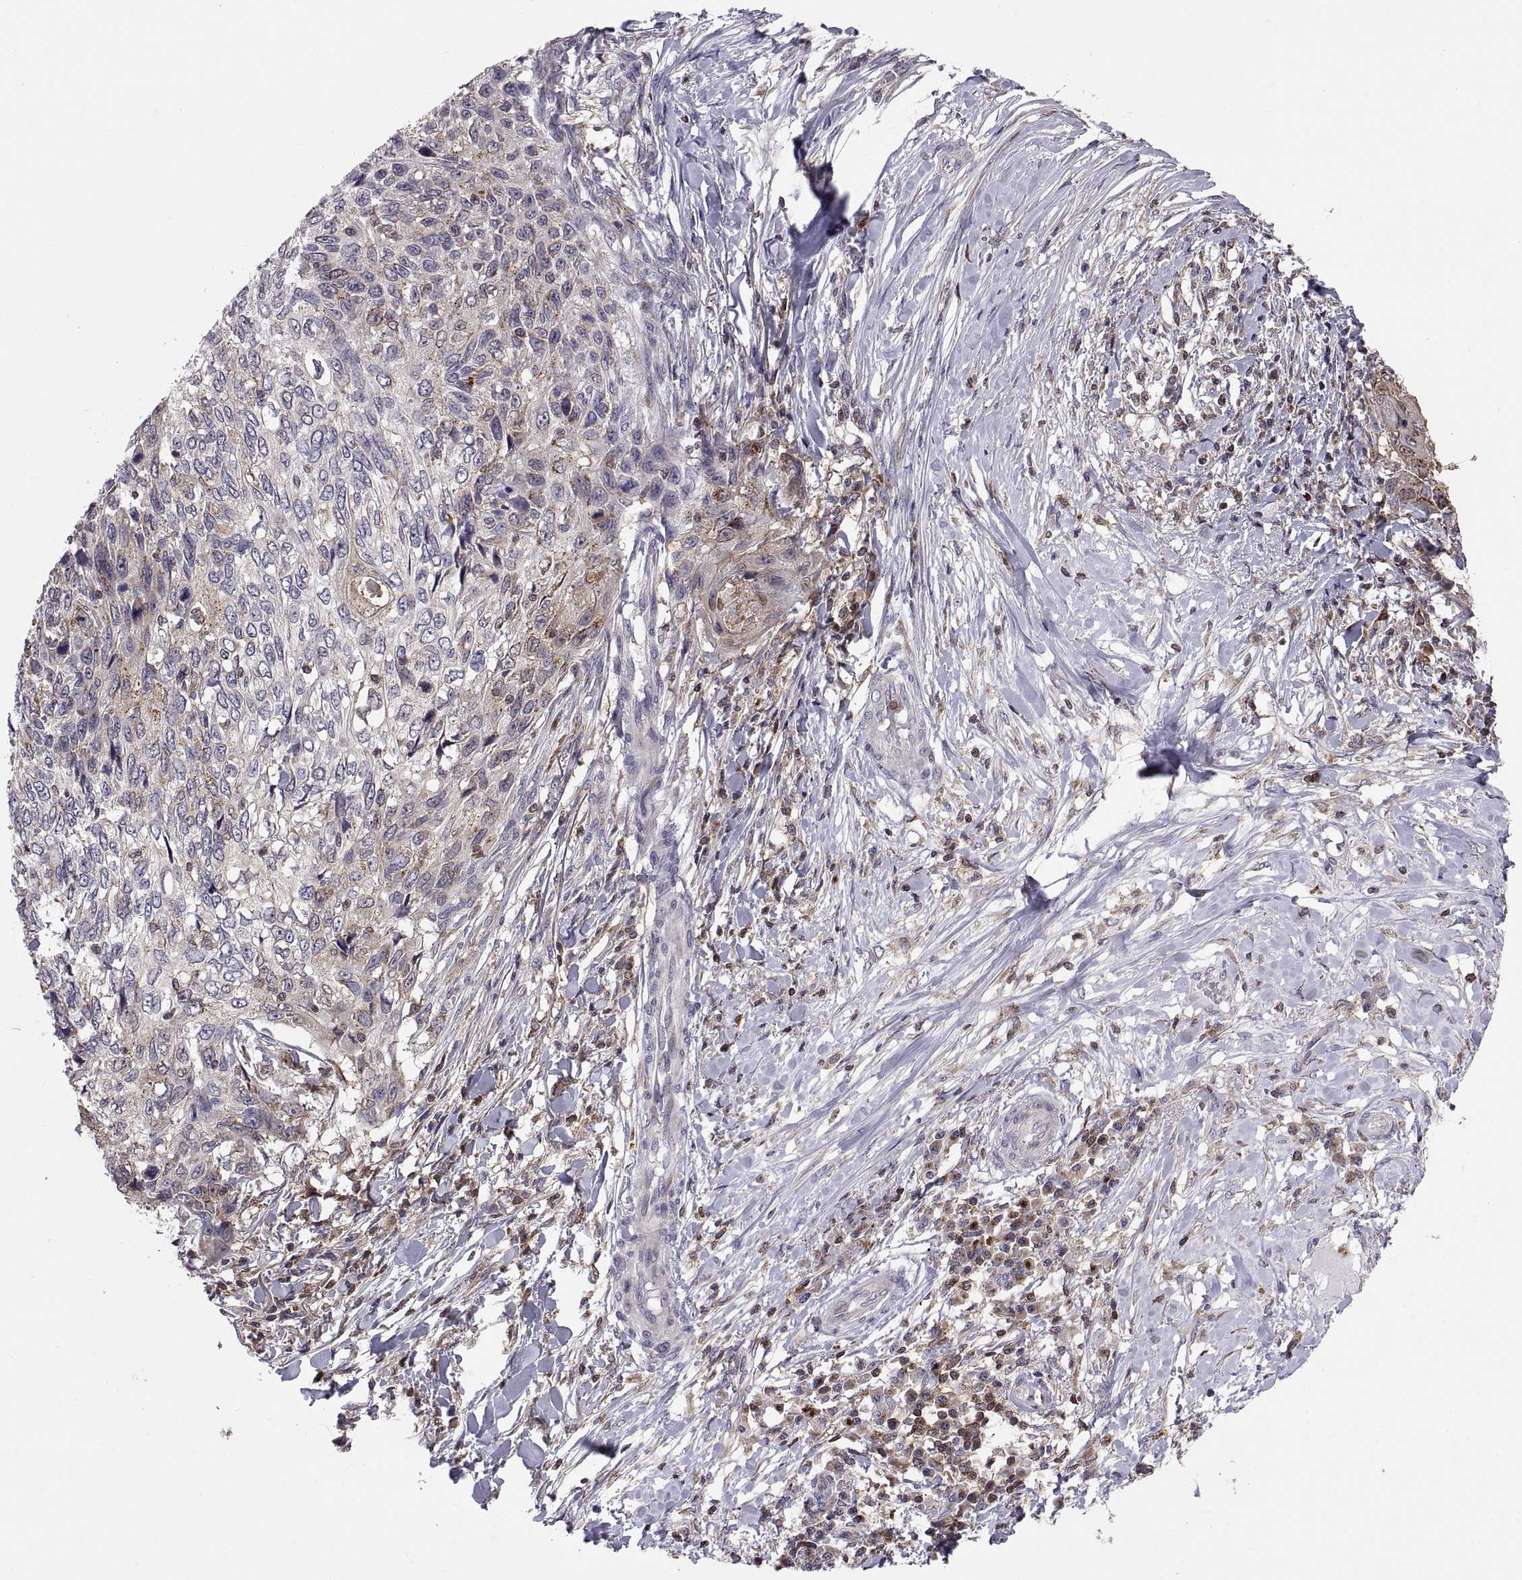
{"staining": {"intensity": "moderate", "quantity": "<25%", "location": "cytoplasmic/membranous"}, "tissue": "skin cancer", "cell_type": "Tumor cells", "image_type": "cancer", "snomed": [{"axis": "morphology", "description": "Squamous cell carcinoma, NOS"}, {"axis": "topography", "description": "Skin"}], "caption": "Skin squamous cell carcinoma stained for a protein displays moderate cytoplasmic/membranous positivity in tumor cells. (IHC, brightfield microscopy, high magnification).", "gene": "ACAP1", "patient": {"sex": "male", "age": 92}}